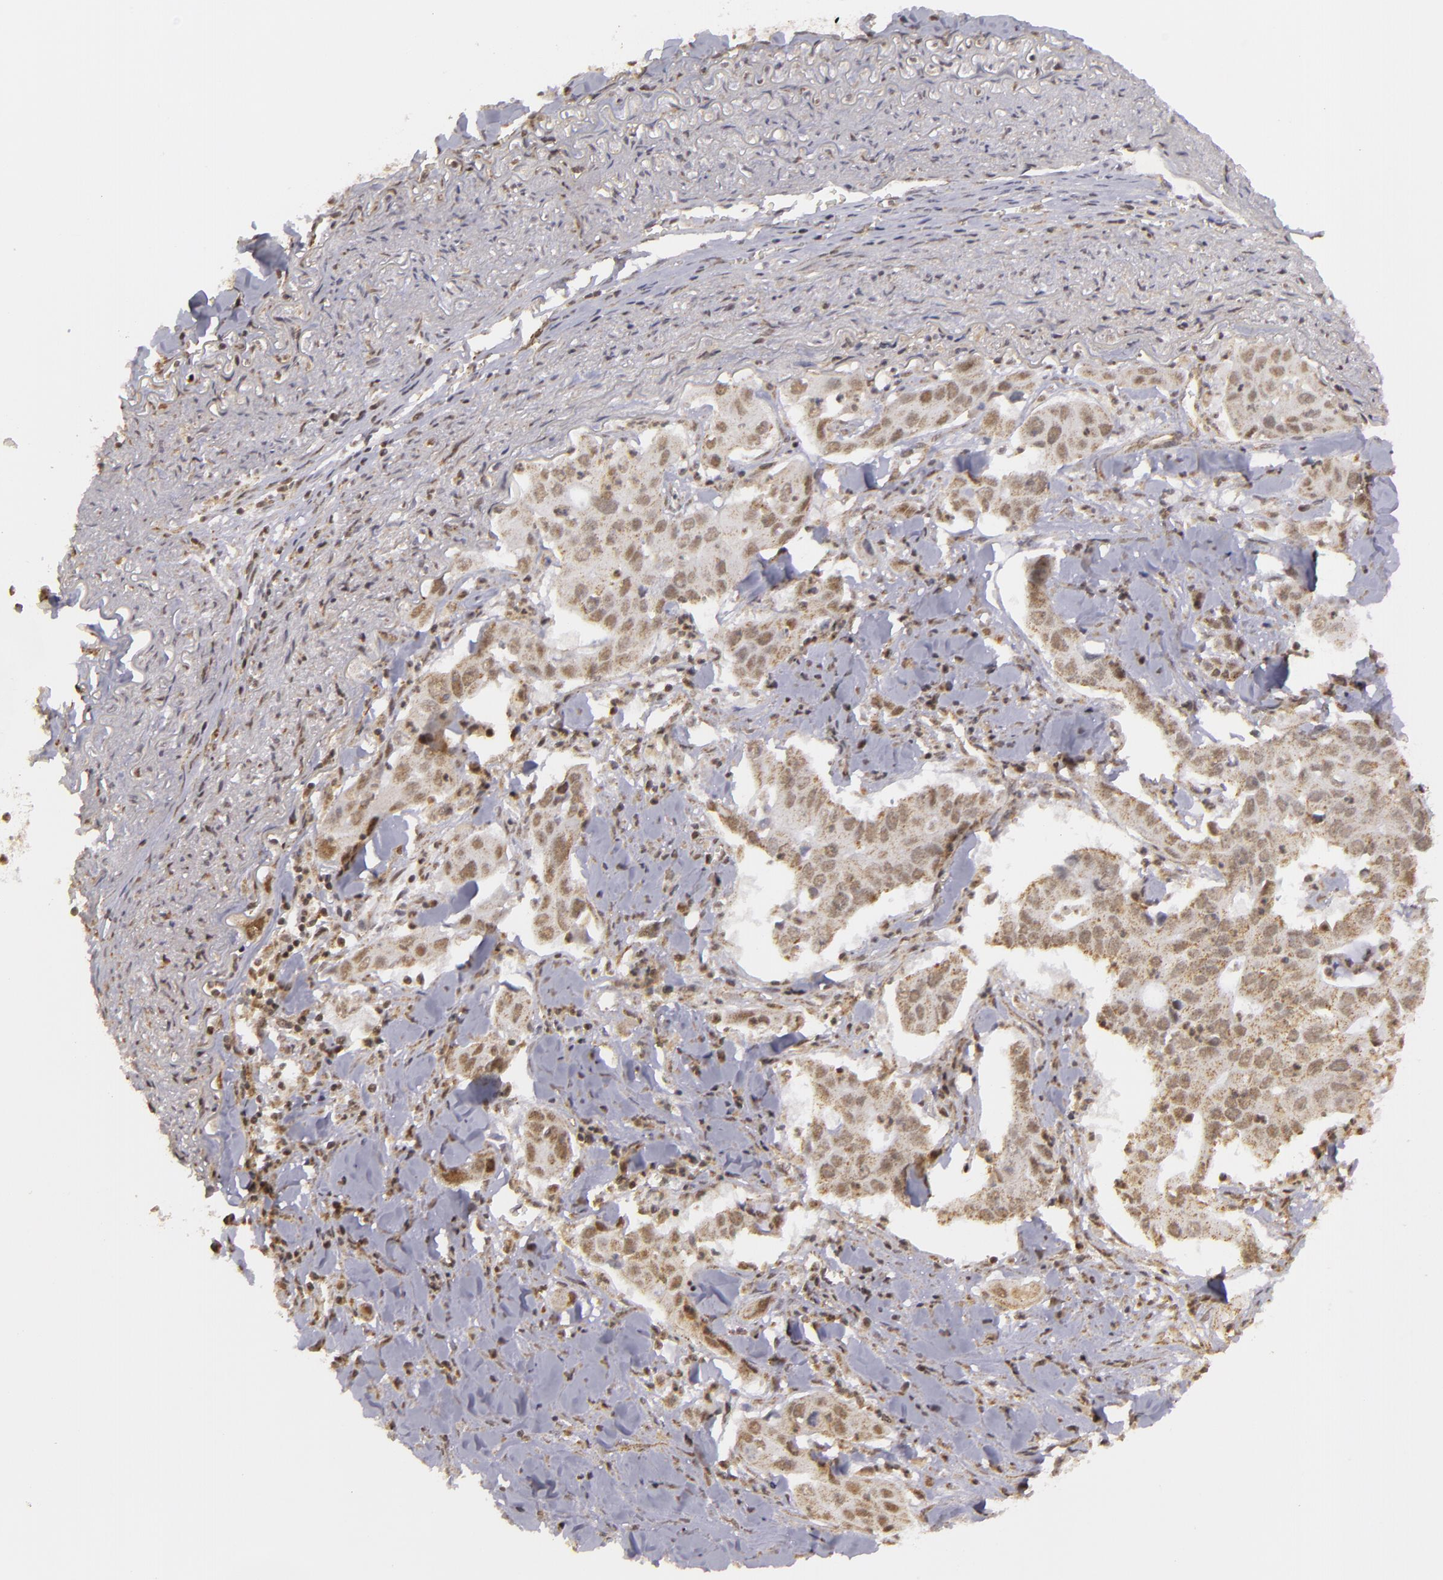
{"staining": {"intensity": "weak", "quantity": ">75%", "location": "nuclear"}, "tissue": "lung cancer", "cell_type": "Tumor cells", "image_type": "cancer", "snomed": [{"axis": "morphology", "description": "Adenocarcinoma, NOS"}, {"axis": "topography", "description": "Lung"}], "caption": "Immunohistochemical staining of human adenocarcinoma (lung) displays weak nuclear protein positivity in approximately >75% of tumor cells.", "gene": "MXD1", "patient": {"sex": "male", "age": 48}}